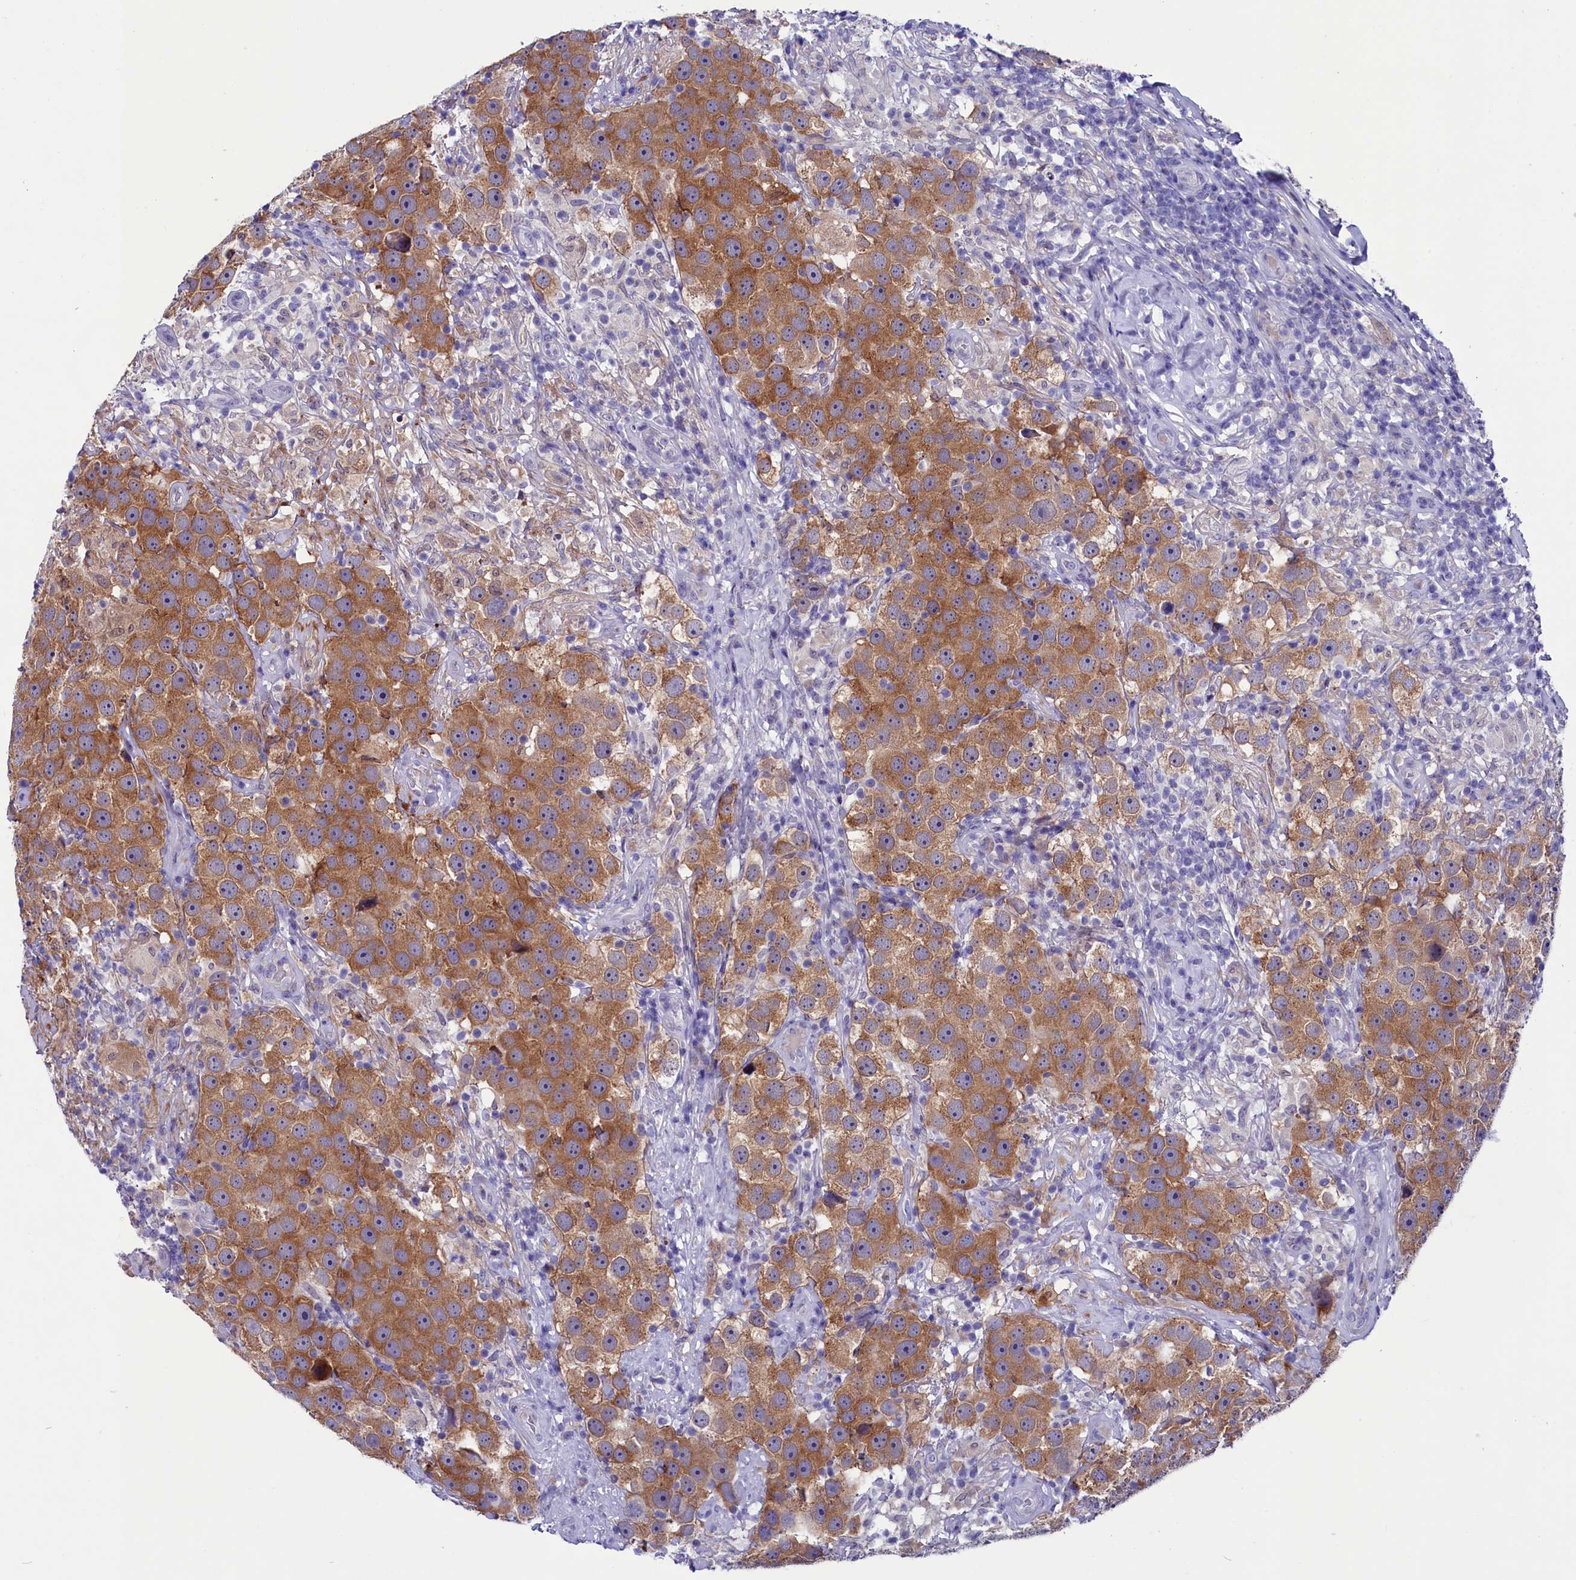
{"staining": {"intensity": "moderate", "quantity": ">75%", "location": "cytoplasmic/membranous"}, "tissue": "testis cancer", "cell_type": "Tumor cells", "image_type": "cancer", "snomed": [{"axis": "morphology", "description": "Seminoma, NOS"}, {"axis": "topography", "description": "Testis"}], "caption": "Immunohistochemistry (IHC) of testis cancer shows medium levels of moderate cytoplasmic/membranous expression in approximately >75% of tumor cells.", "gene": "SCD5", "patient": {"sex": "male", "age": 49}}